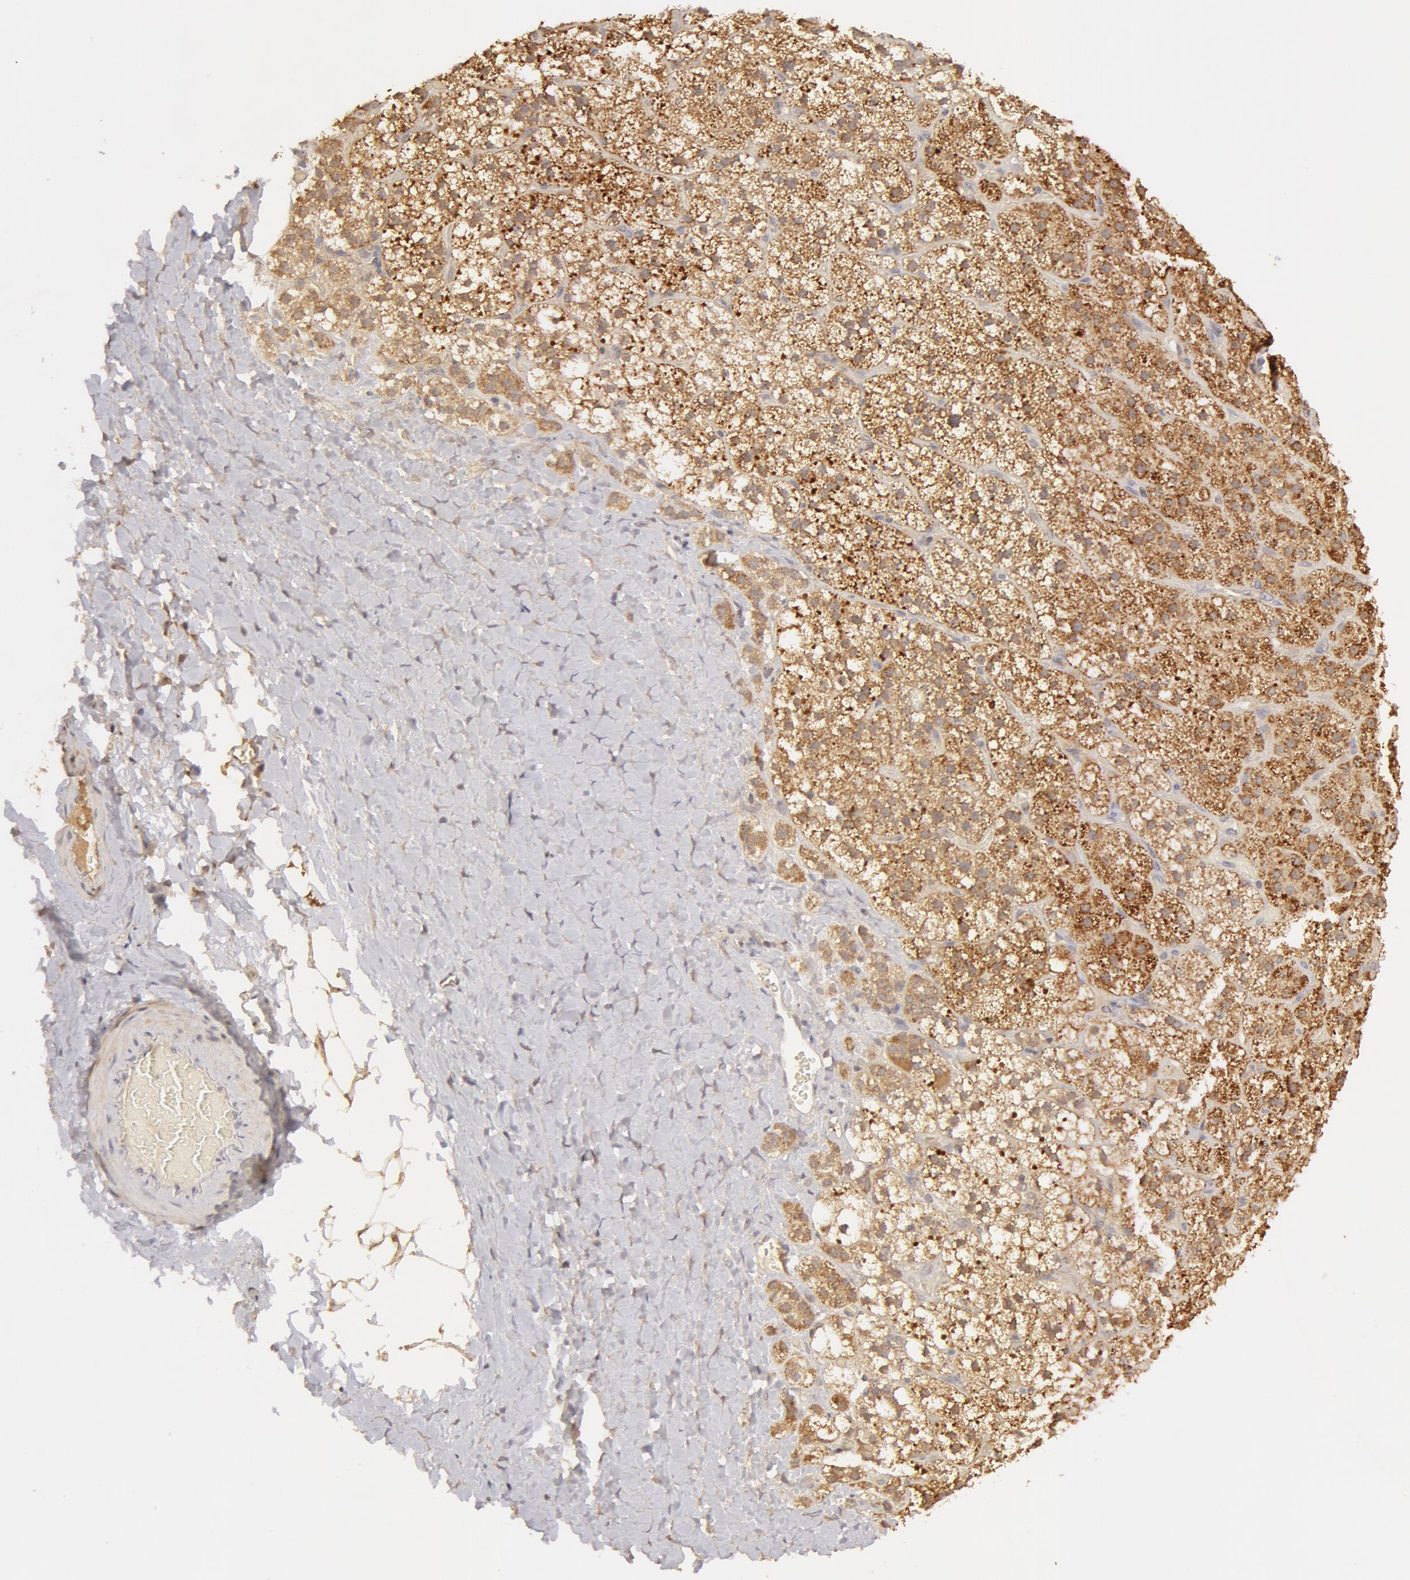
{"staining": {"intensity": "moderate", "quantity": ">75%", "location": "cytoplasmic/membranous"}, "tissue": "adrenal gland", "cell_type": "Glandular cells", "image_type": "normal", "snomed": [{"axis": "morphology", "description": "Normal tissue, NOS"}, {"axis": "topography", "description": "Adrenal gland"}], "caption": "Benign adrenal gland demonstrates moderate cytoplasmic/membranous expression in about >75% of glandular cells, visualized by immunohistochemistry. Nuclei are stained in blue.", "gene": "ADPRH", "patient": {"sex": "male", "age": 53}}